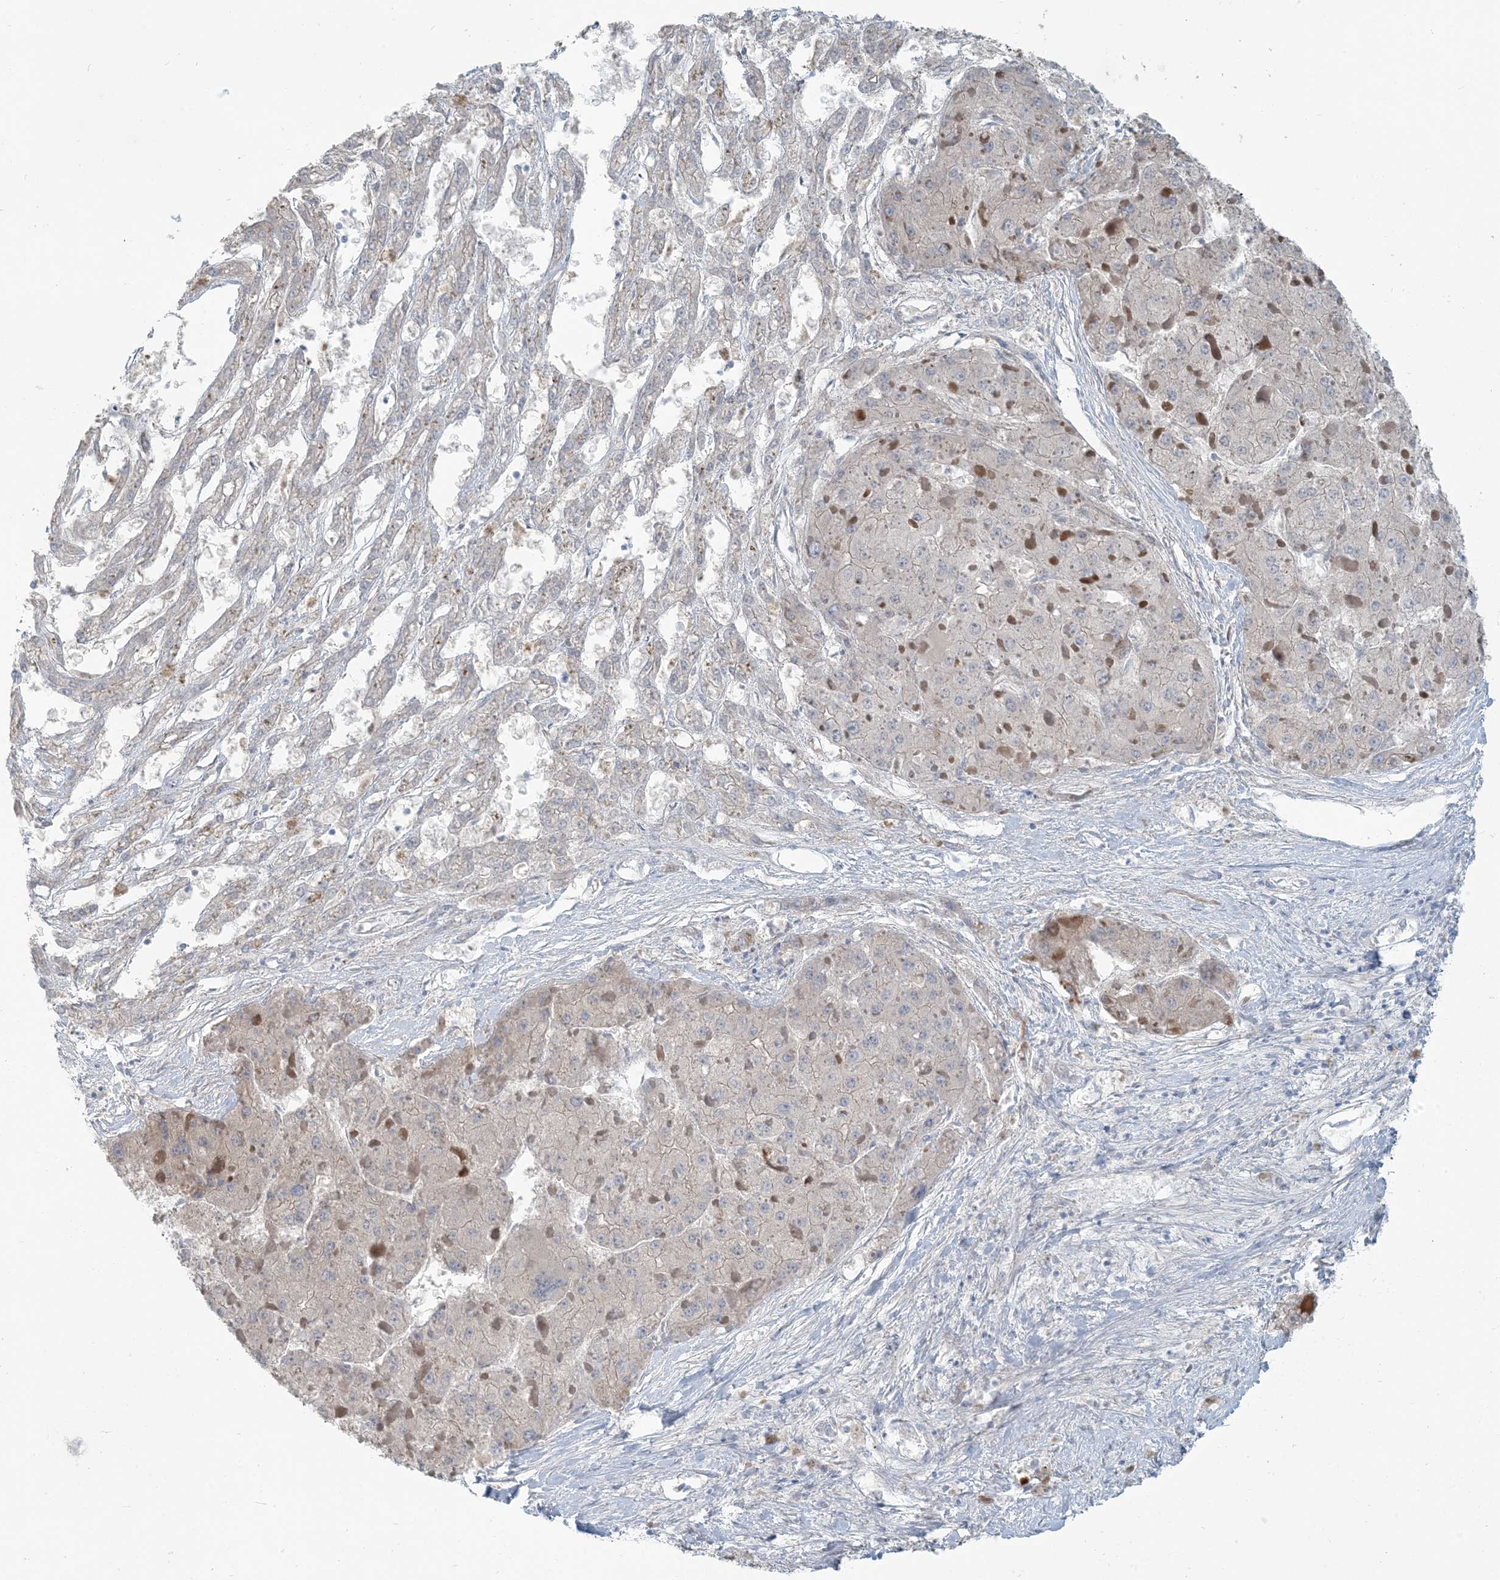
{"staining": {"intensity": "negative", "quantity": "none", "location": "none"}, "tissue": "liver cancer", "cell_type": "Tumor cells", "image_type": "cancer", "snomed": [{"axis": "morphology", "description": "Carcinoma, Hepatocellular, NOS"}, {"axis": "topography", "description": "Liver"}], "caption": "There is no significant positivity in tumor cells of liver cancer.", "gene": "SCML1", "patient": {"sex": "female", "age": 73}}